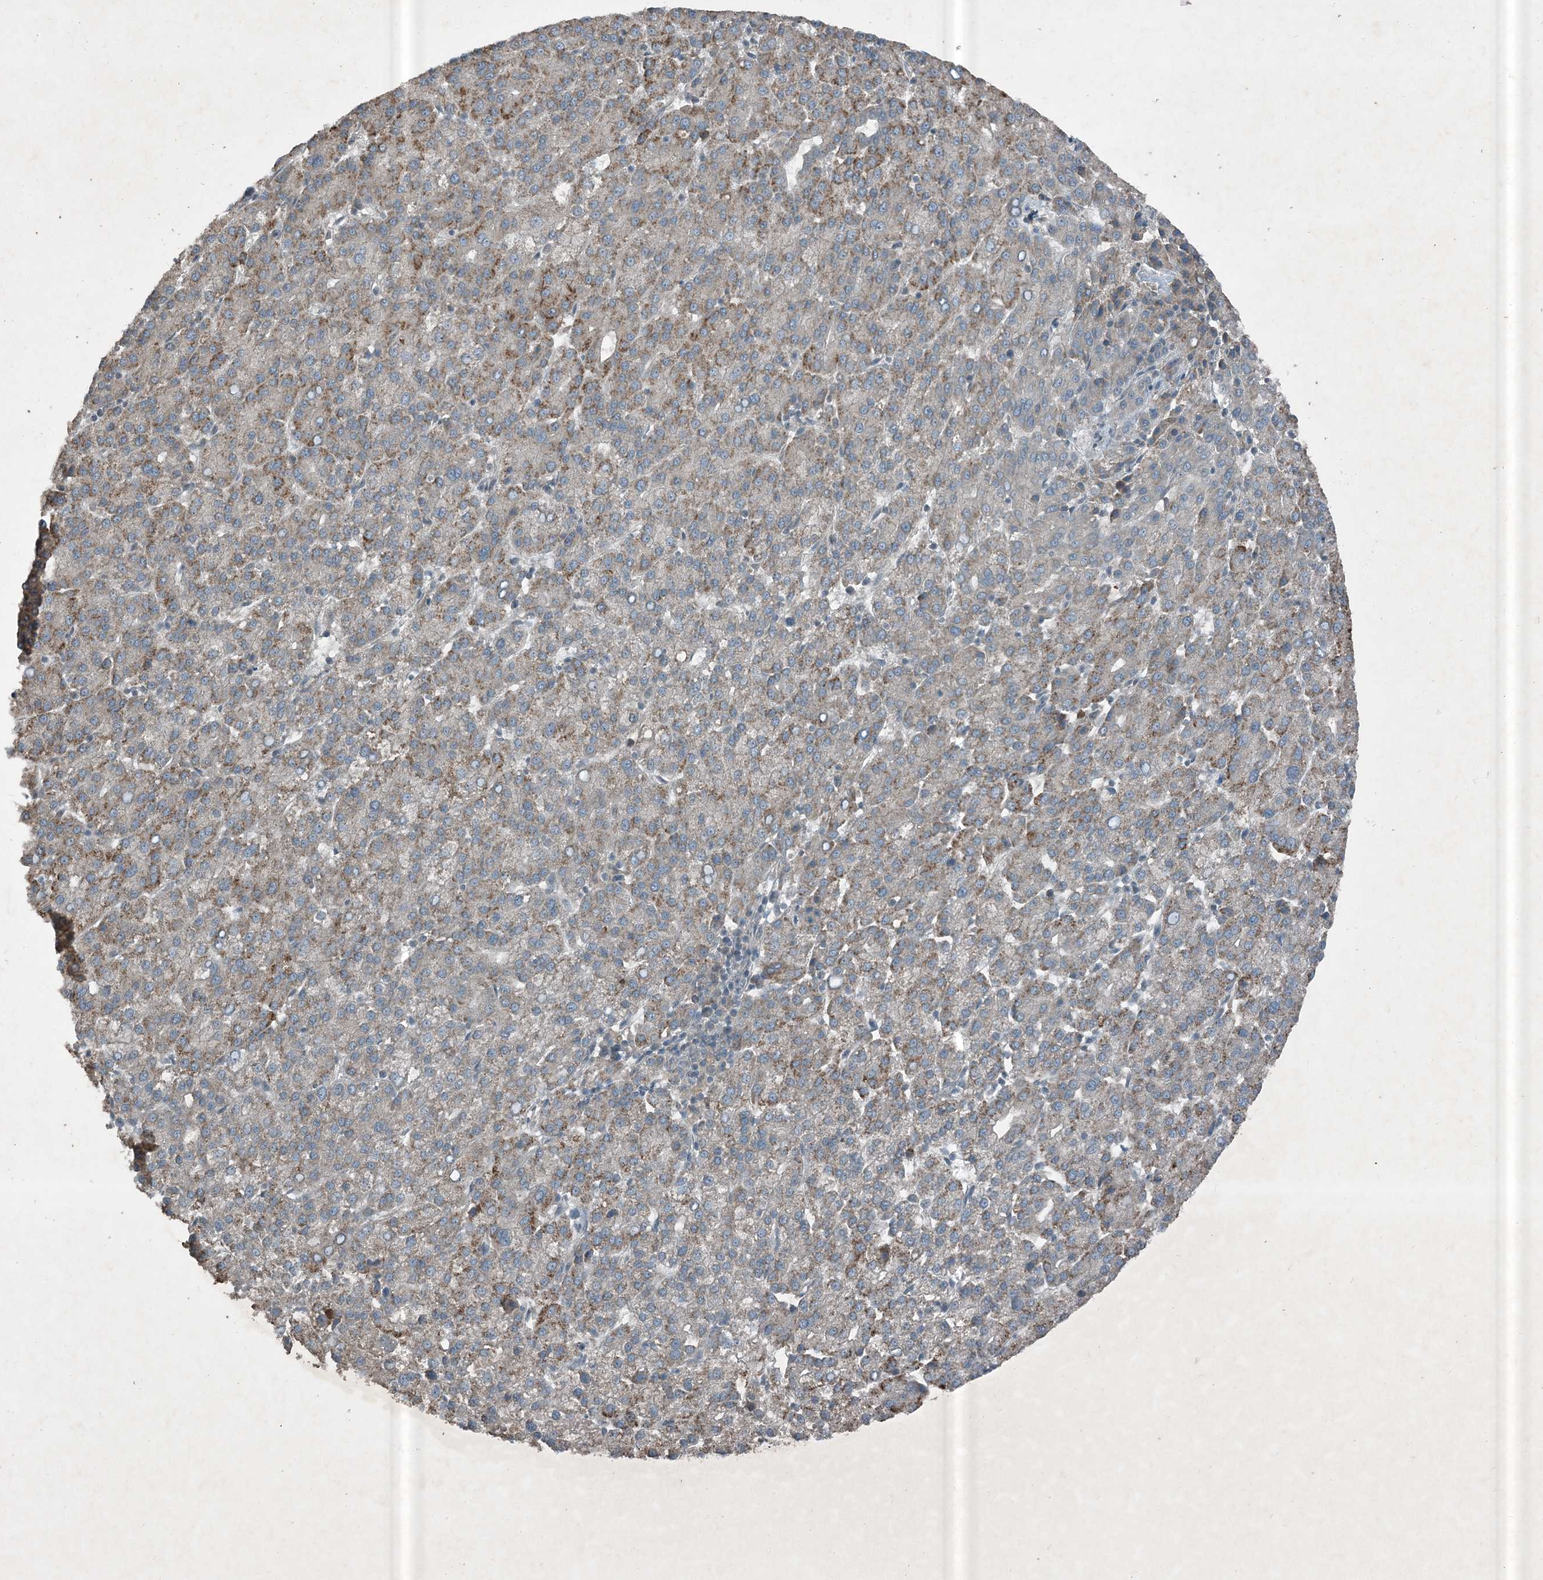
{"staining": {"intensity": "moderate", "quantity": "<25%", "location": "cytoplasmic/membranous"}, "tissue": "liver cancer", "cell_type": "Tumor cells", "image_type": "cancer", "snomed": [{"axis": "morphology", "description": "Carcinoma, Hepatocellular, NOS"}, {"axis": "topography", "description": "Liver"}], "caption": "This is an image of immunohistochemistry staining of liver hepatocellular carcinoma, which shows moderate positivity in the cytoplasmic/membranous of tumor cells.", "gene": "MDN1", "patient": {"sex": "female", "age": 58}}